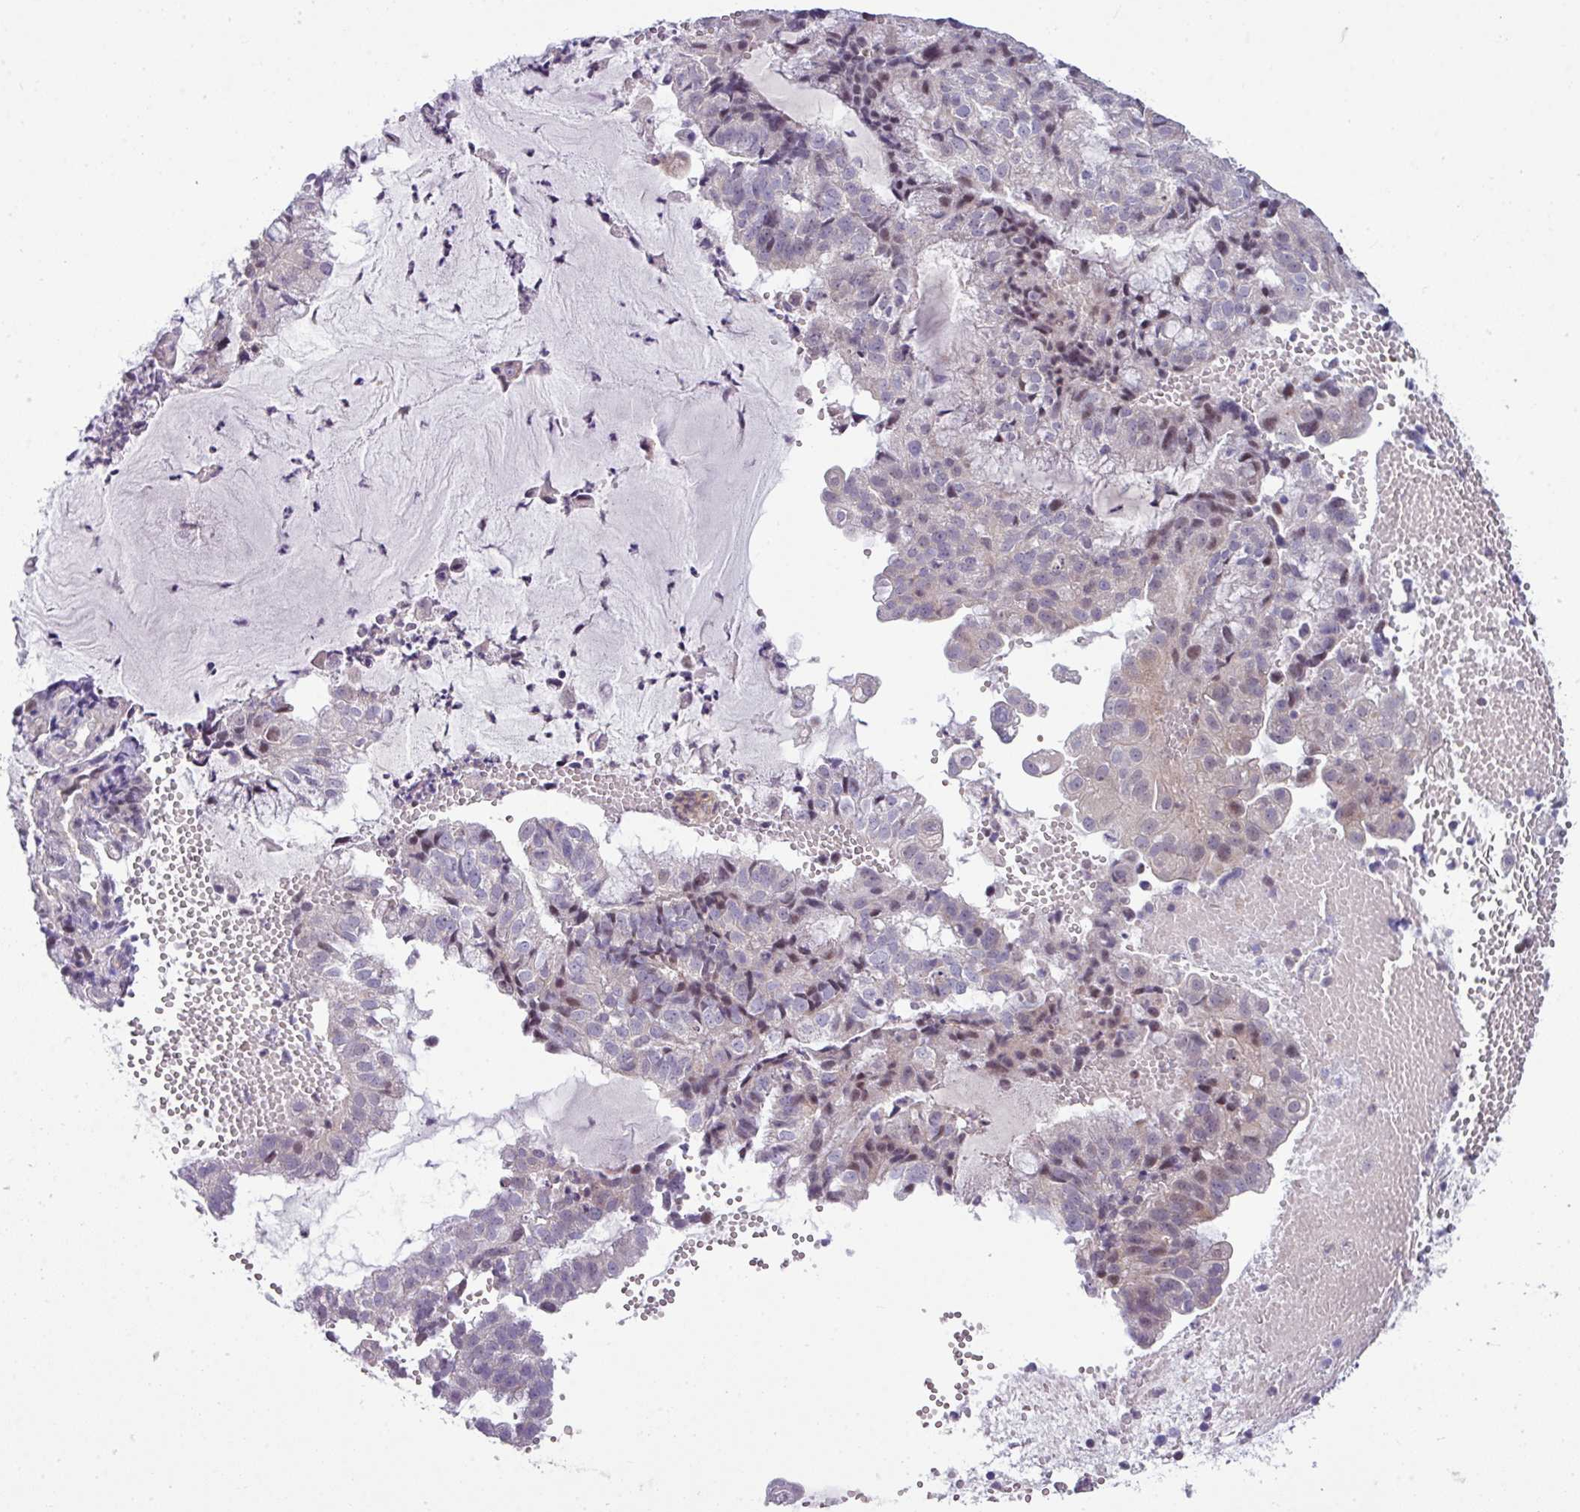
{"staining": {"intensity": "moderate", "quantity": "<25%", "location": "nuclear"}, "tissue": "endometrial cancer", "cell_type": "Tumor cells", "image_type": "cancer", "snomed": [{"axis": "morphology", "description": "Adenocarcinoma, NOS"}, {"axis": "topography", "description": "Endometrium"}], "caption": "Protein analysis of endometrial cancer tissue displays moderate nuclear staining in about <25% of tumor cells.", "gene": "STAT5A", "patient": {"sex": "female", "age": 76}}